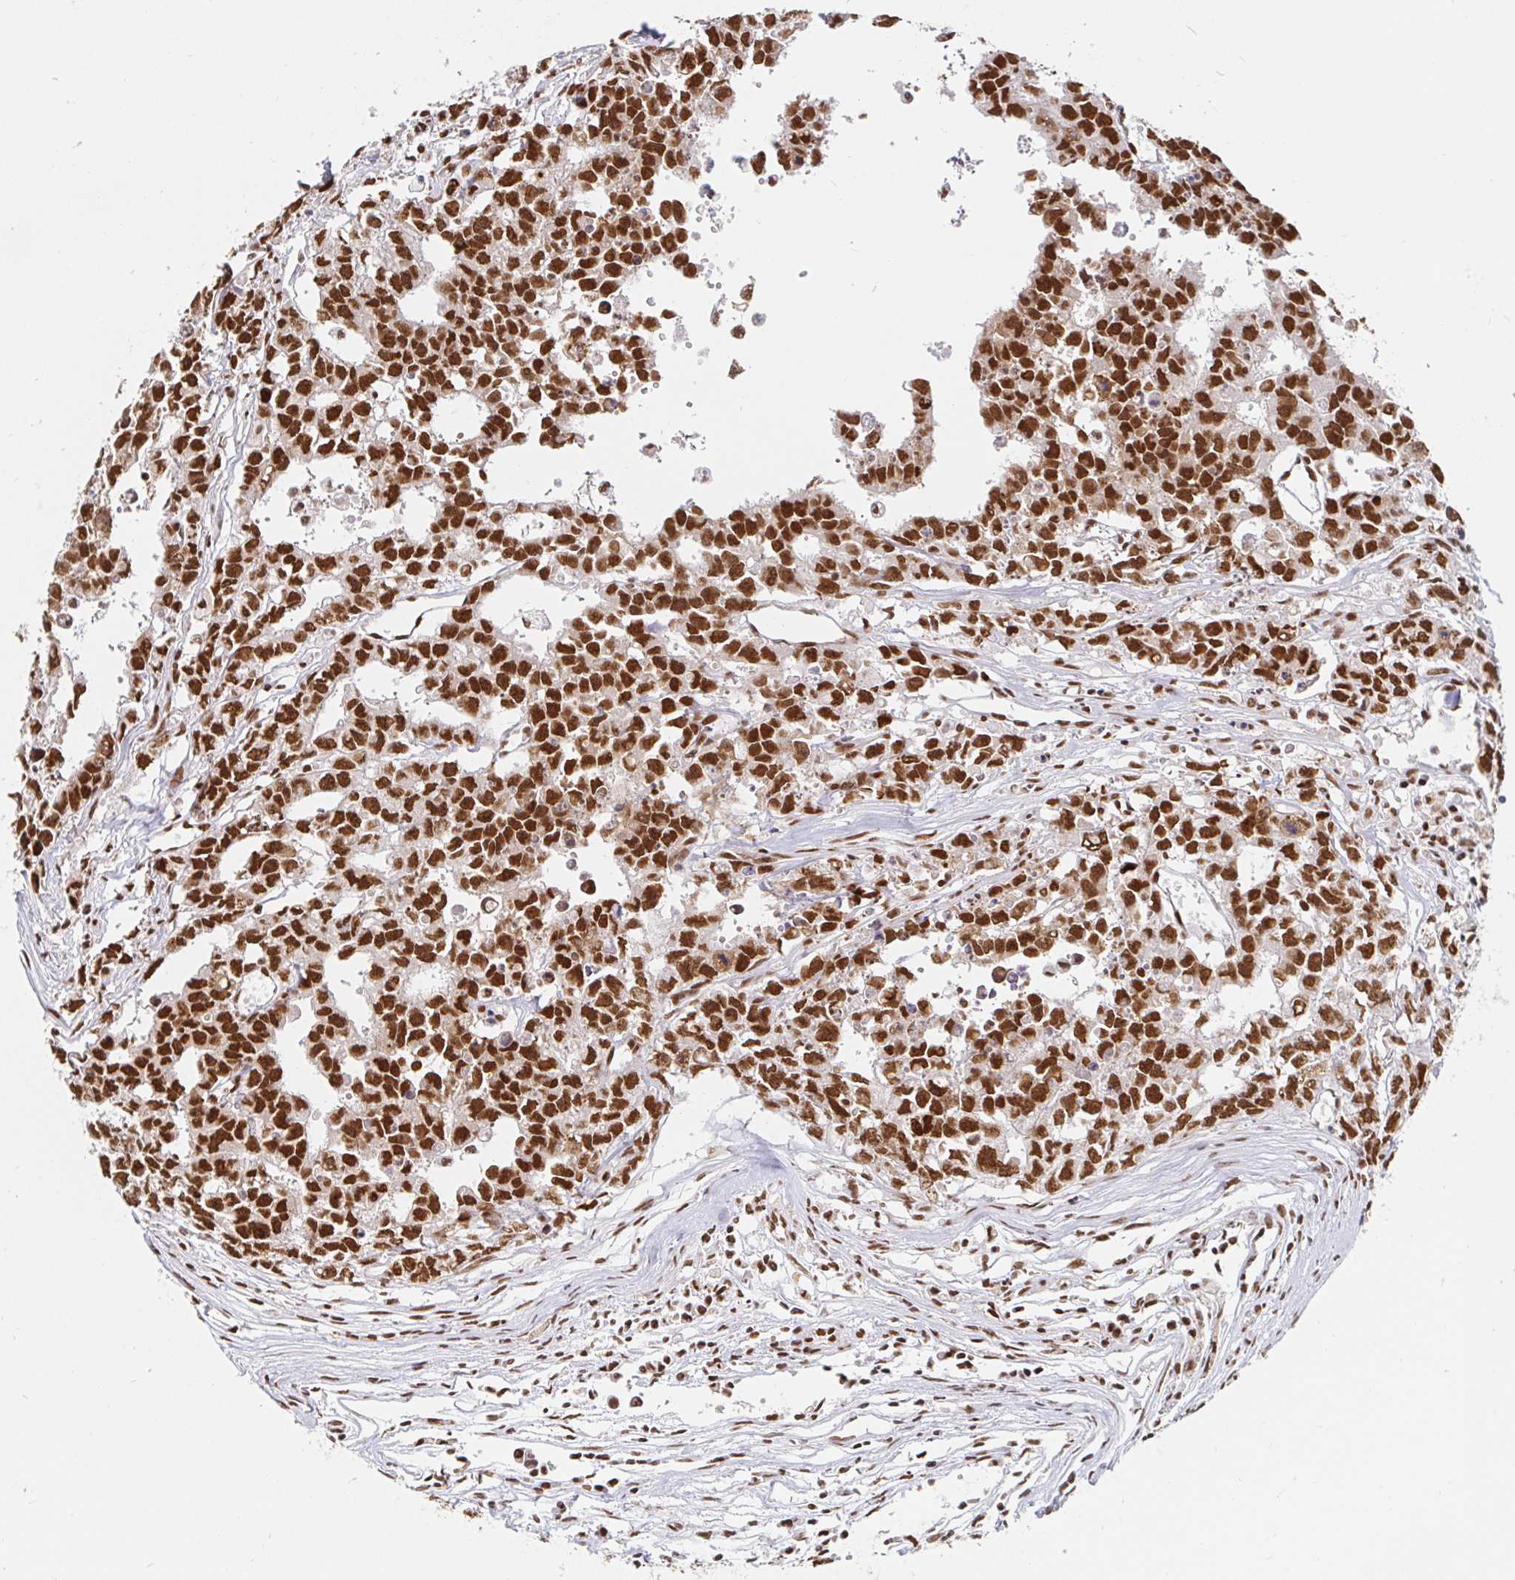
{"staining": {"intensity": "strong", "quantity": ">75%", "location": "nuclear"}, "tissue": "testis cancer", "cell_type": "Tumor cells", "image_type": "cancer", "snomed": [{"axis": "morphology", "description": "Carcinoma, Embryonal, NOS"}, {"axis": "morphology", "description": "Teratoma, malignant, NOS"}, {"axis": "topography", "description": "Testis"}], "caption": "Immunohistochemical staining of human testis cancer (teratoma (malignant)) reveals high levels of strong nuclear positivity in approximately >75% of tumor cells.", "gene": "RBMX", "patient": {"sex": "male", "age": 24}}